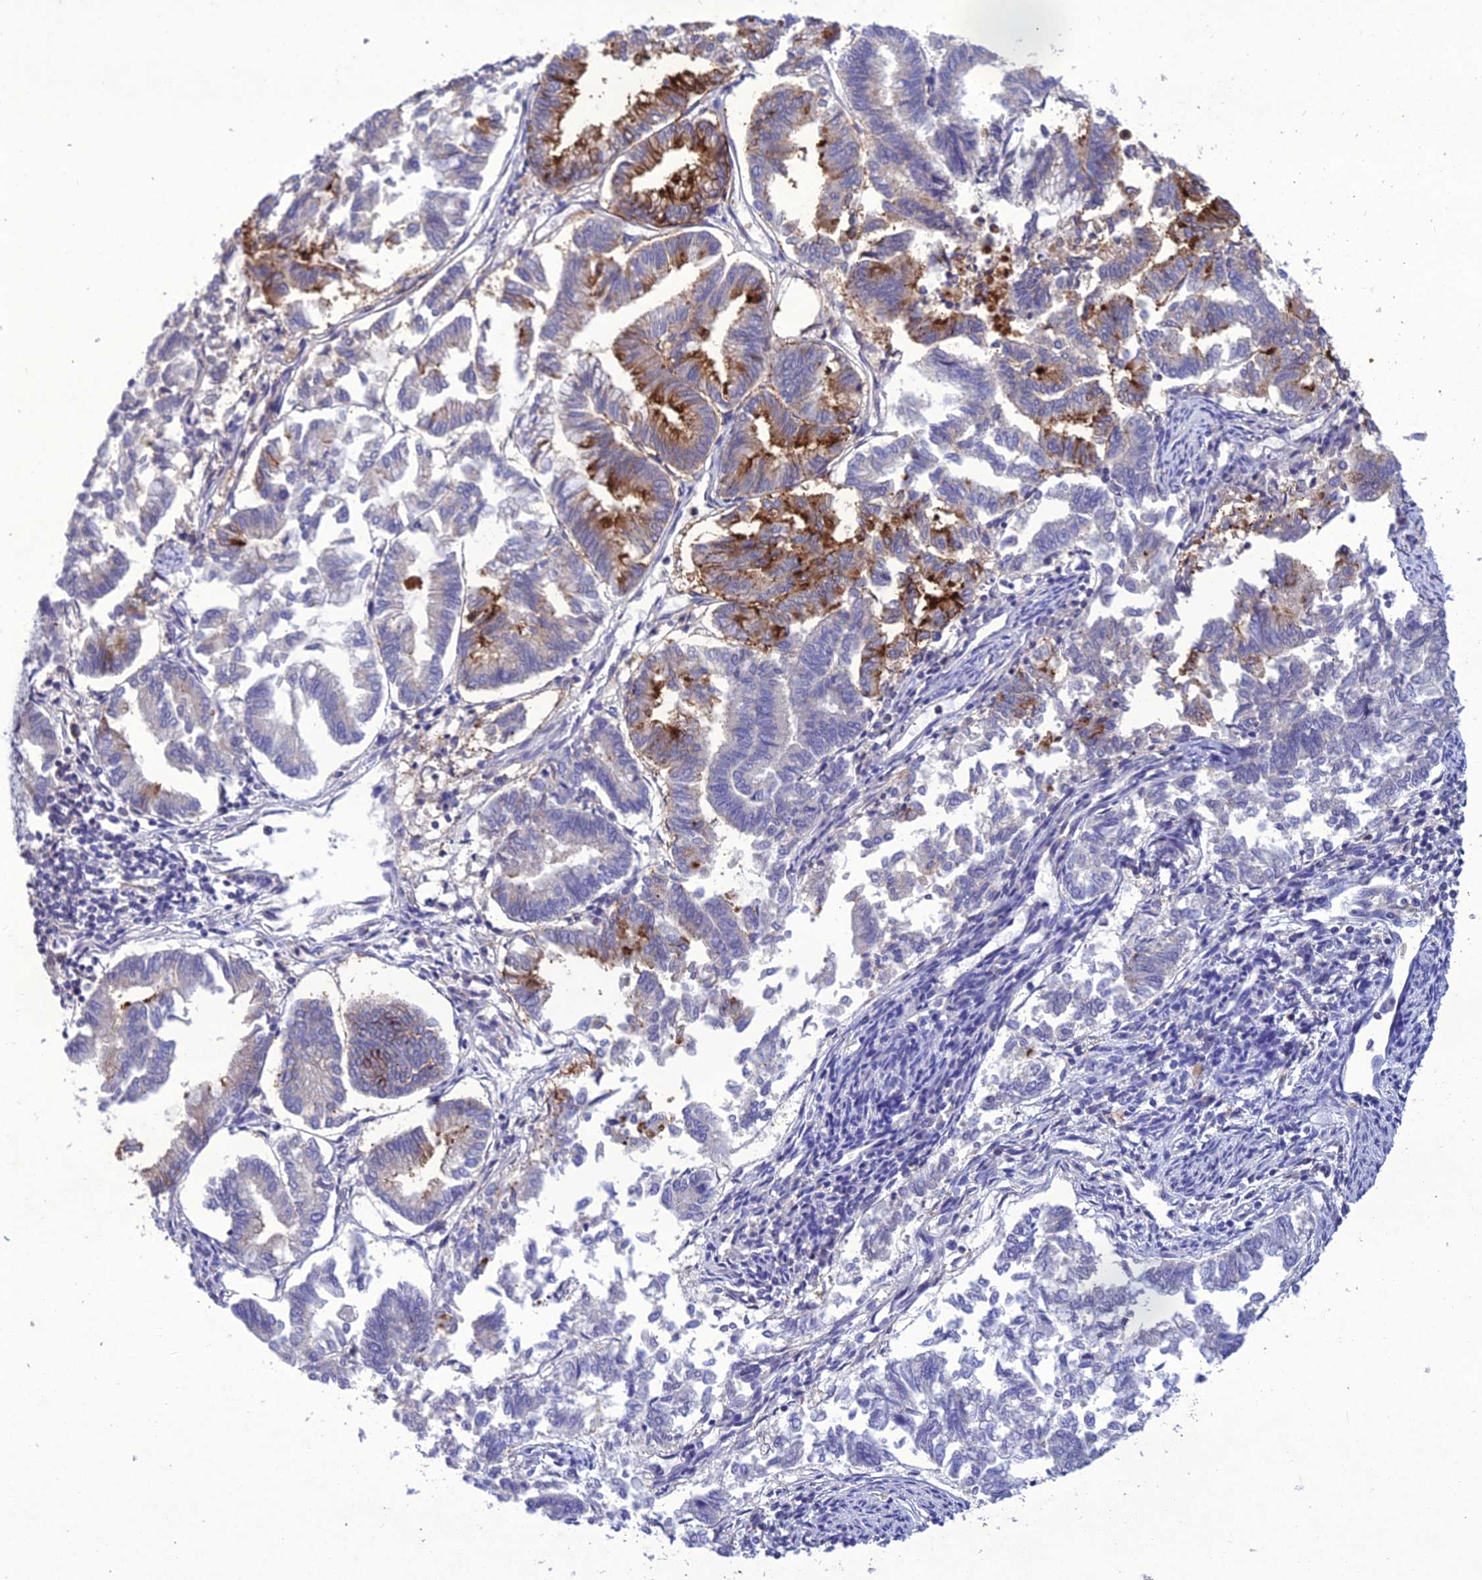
{"staining": {"intensity": "moderate", "quantity": "<25%", "location": "cytoplasmic/membranous"}, "tissue": "endometrial cancer", "cell_type": "Tumor cells", "image_type": "cancer", "snomed": [{"axis": "morphology", "description": "Adenocarcinoma, NOS"}, {"axis": "topography", "description": "Endometrium"}], "caption": "An image showing moderate cytoplasmic/membranous staining in about <25% of tumor cells in endometrial adenocarcinoma, as visualized by brown immunohistochemical staining.", "gene": "SNX24", "patient": {"sex": "female", "age": 79}}